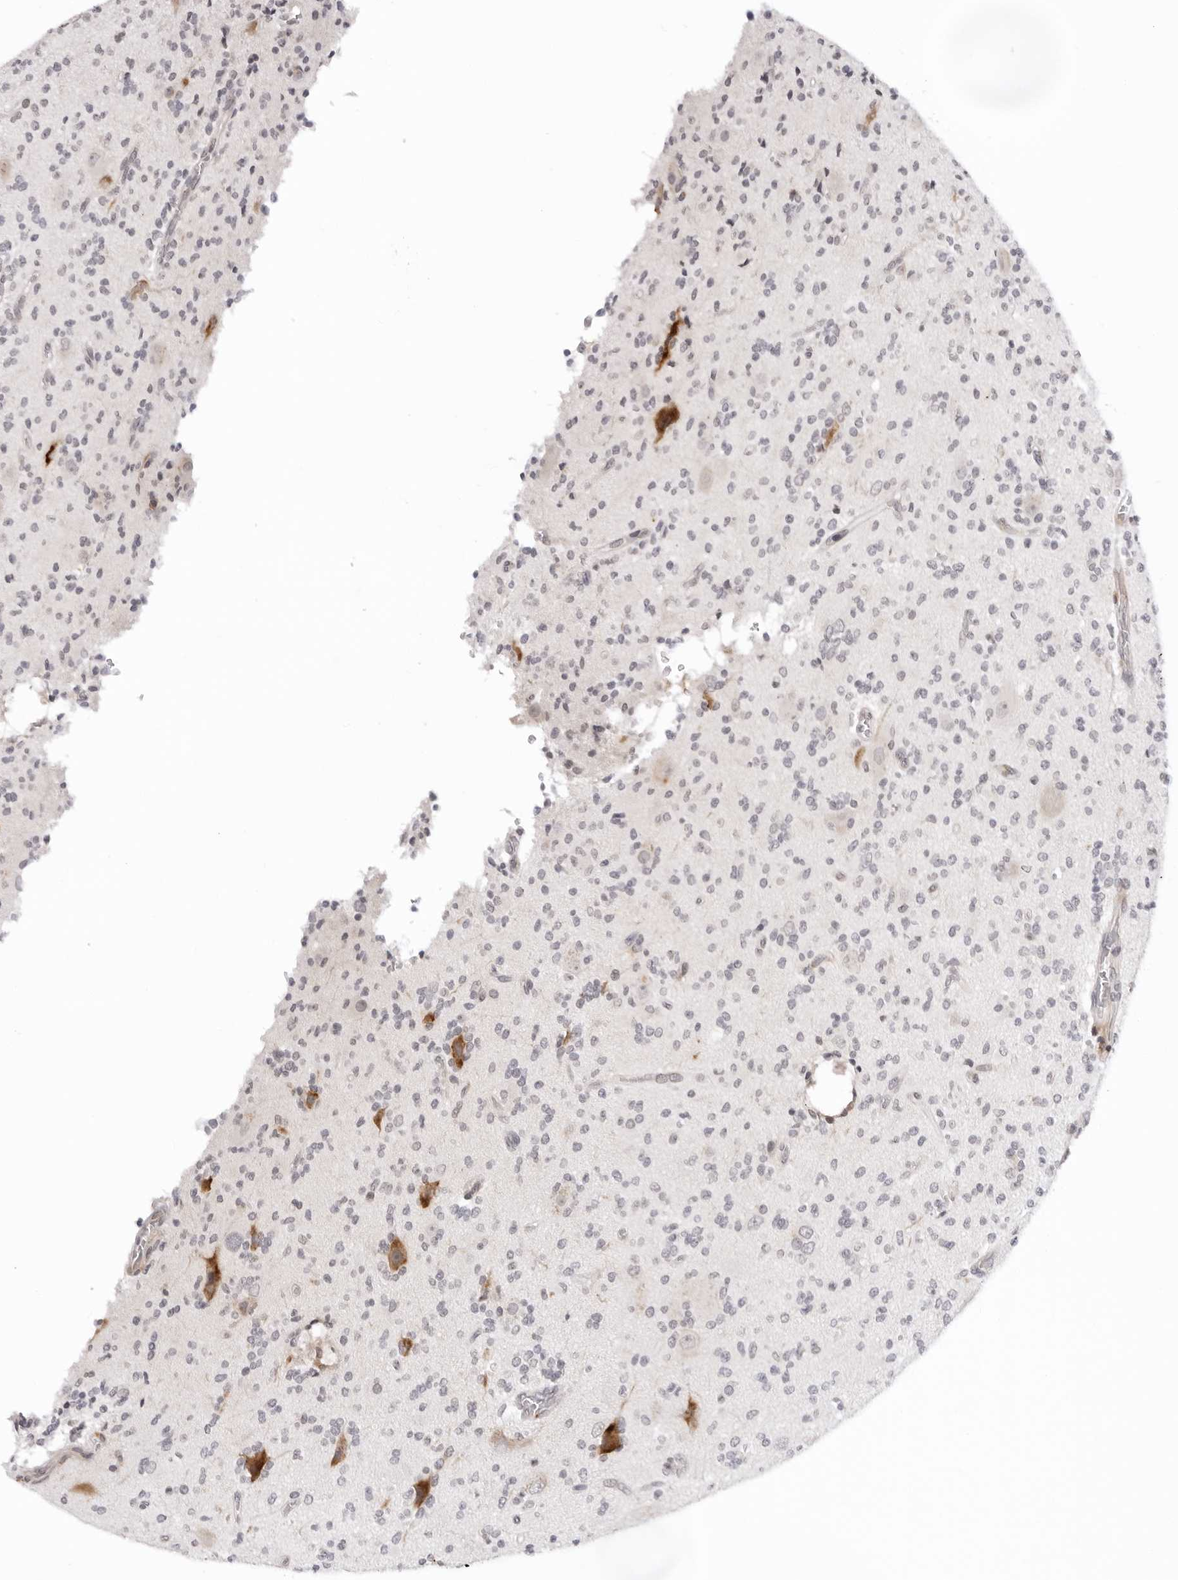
{"staining": {"intensity": "negative", "quantity": "none", "location": "none"}, "tissue": "glioma", "cell_type": "Tumor cells", "image_type": "cancer", "snomed": [{"axis": "morphology", "description": "Glioma, malignant, High grade"}, {"axis": "topography", "description": "Brain"}], "caption": "A high-resolution photomicrograph shows IHC staining of glioma, which demonstrates no significant staining in tumor cells.", "gene": "IL17RA", "patient": {"sex": "male", "age": 34}}